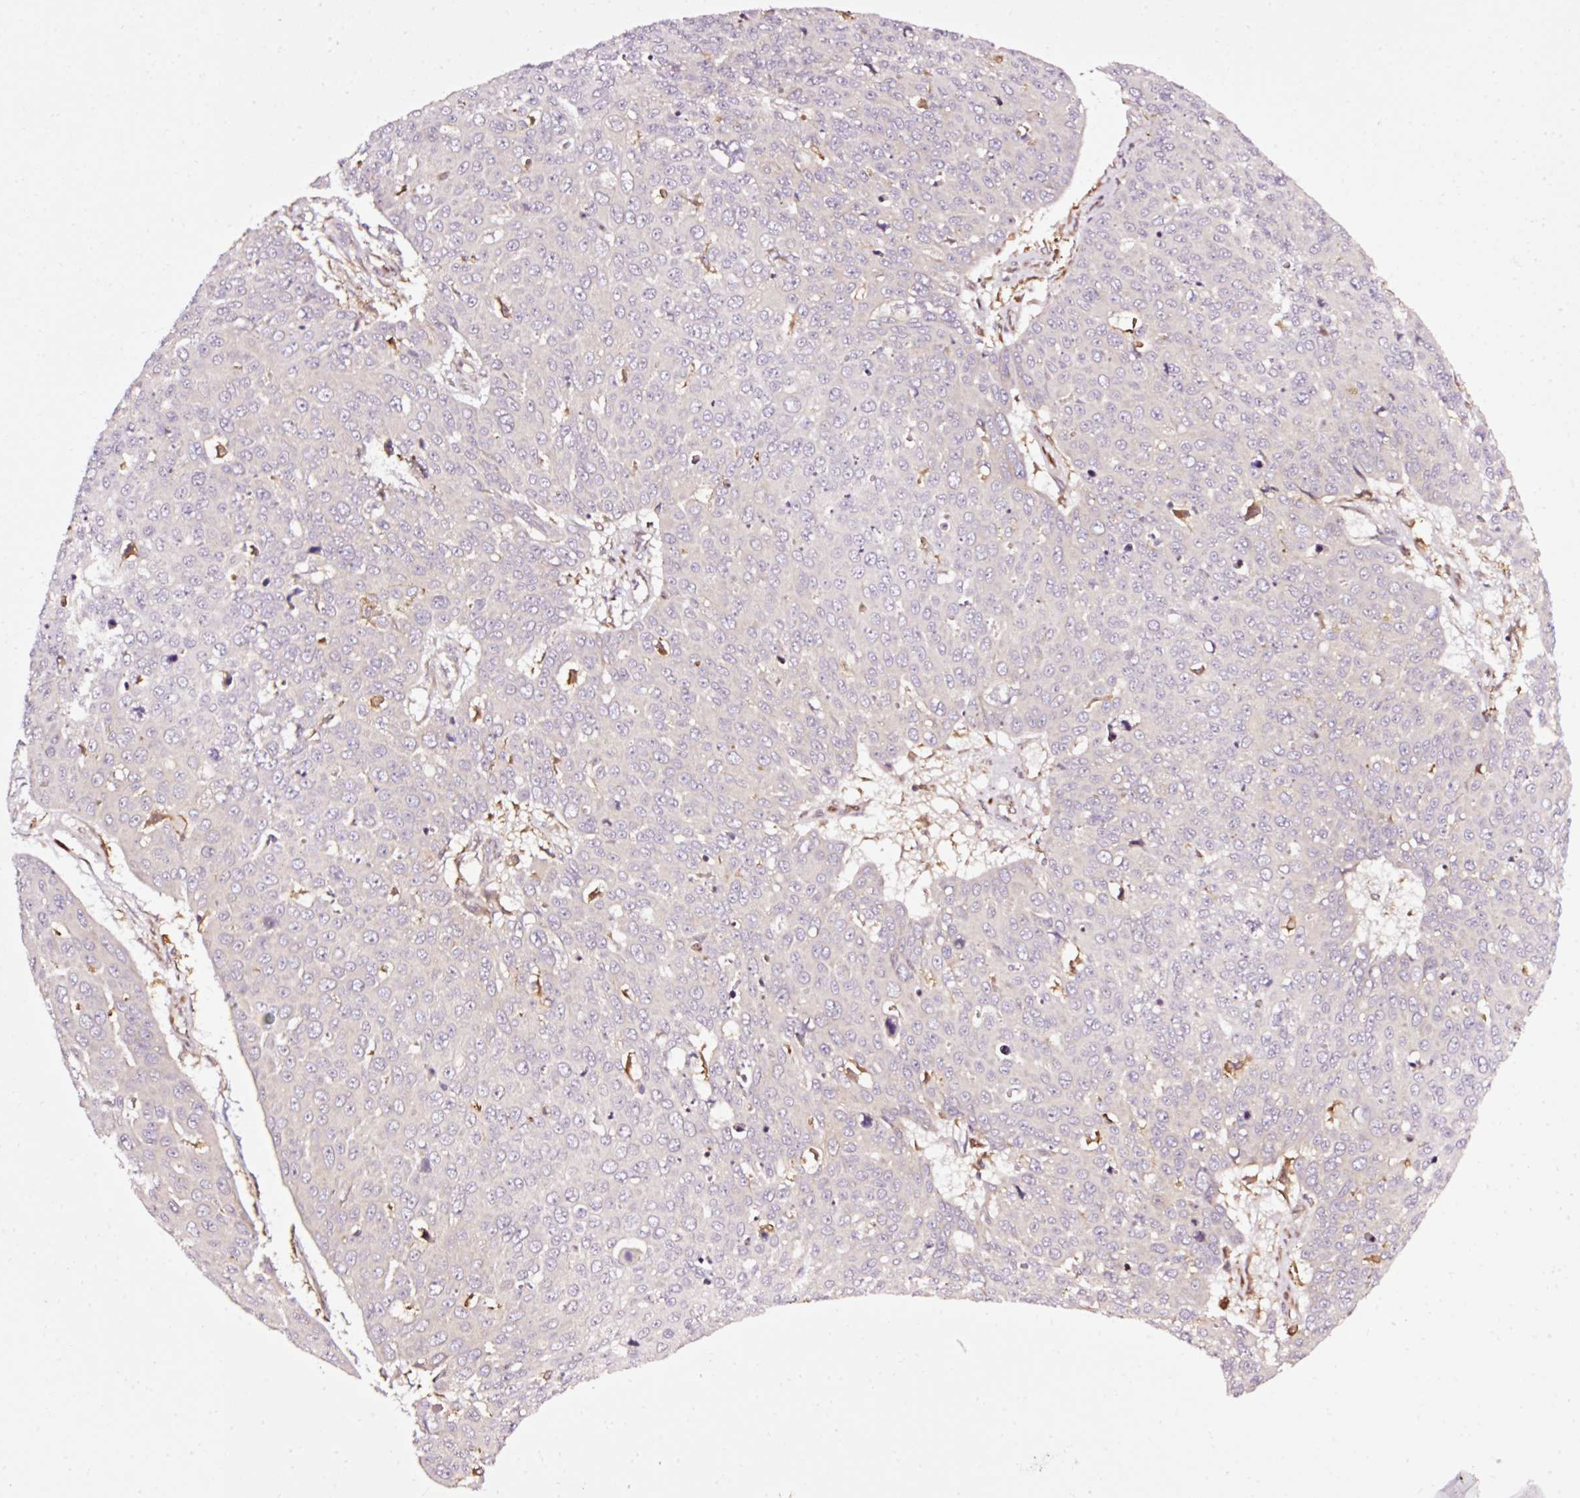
{"staining": {"intensity": "negative", "quantity": "none", "location": "none"}, "tissue": "skin cancer", "cell_type": "Tumor cells", "image_type": "cancer", "snomed": [{"axis": "morphology", "description": "Squamous cell carcinoma, NOS"}, {"axis": "topography", "description": "Skin"}], "caption": "A high-resolution histopathology image shows immunohistochemistry (IHC) staining of skin cancer (squamous cell carcinoma), which shows no significant staining in tumor cells. (Immunohistochemistry, brightfield microscopy, high magnification).", "gene": "NAPA", "patient": {"sex": "male", "age": 71}}